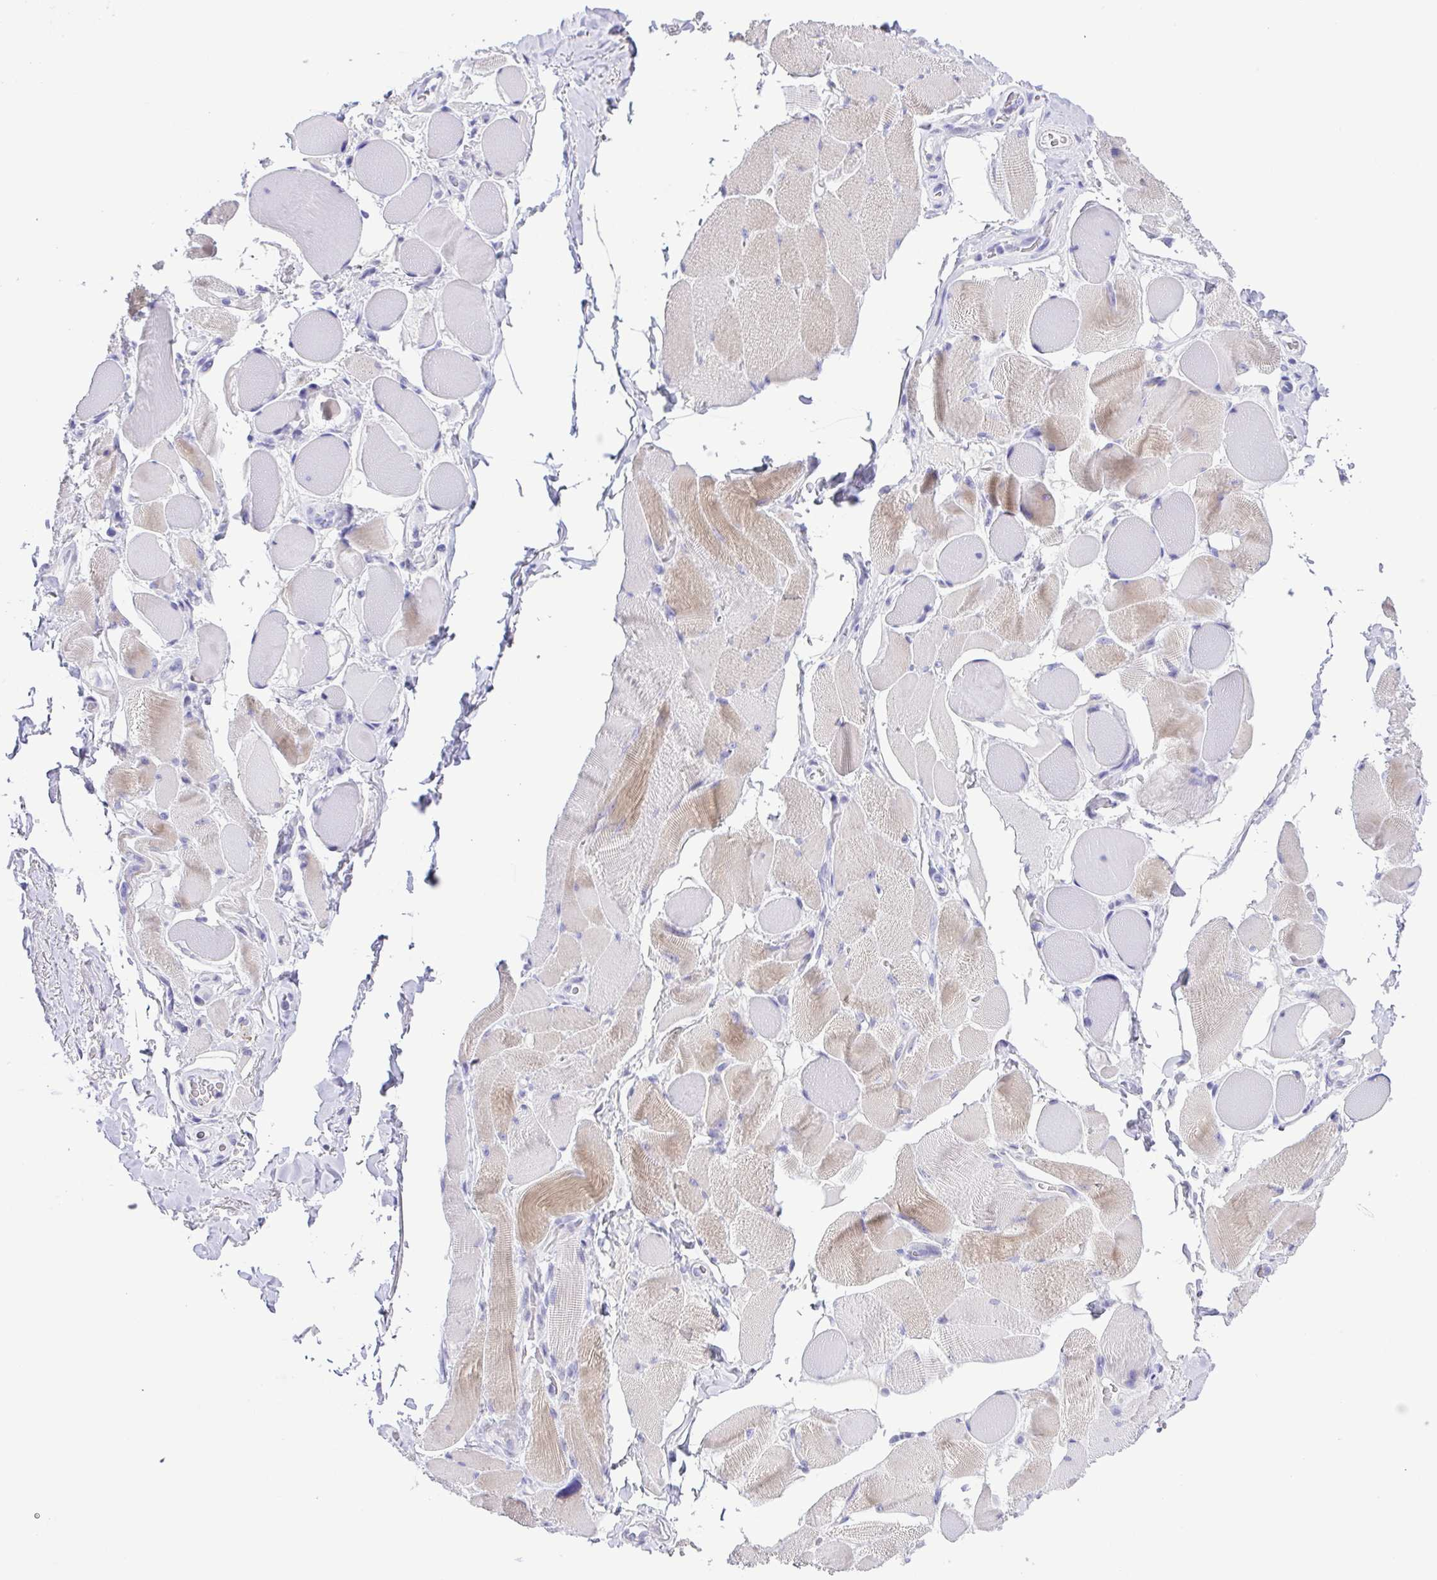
{"staining": {"intensity": "weak", "quantity": "<25%", "location": "cytoplasmic/membranous"}, "tissue": "skeletal muscle", "cell_type": "Myocytes", "image_type": "normal", "snomed": [{"axis": "morphology", "description": "Normal tissue, NOS"}, {"axis": "topography", "description": "Skeletal muscle"}, {"axis": "topography", "description": "Anal"}, {"axis": "topography", "description": "Peripheral nerve tissue"}], "caption": "Myocytes show no significant staining in normal skeletal muscle. (DAB IHC, high magnification).", "gene": "CD72", "patient": {"sex": "male", "age": 53}}